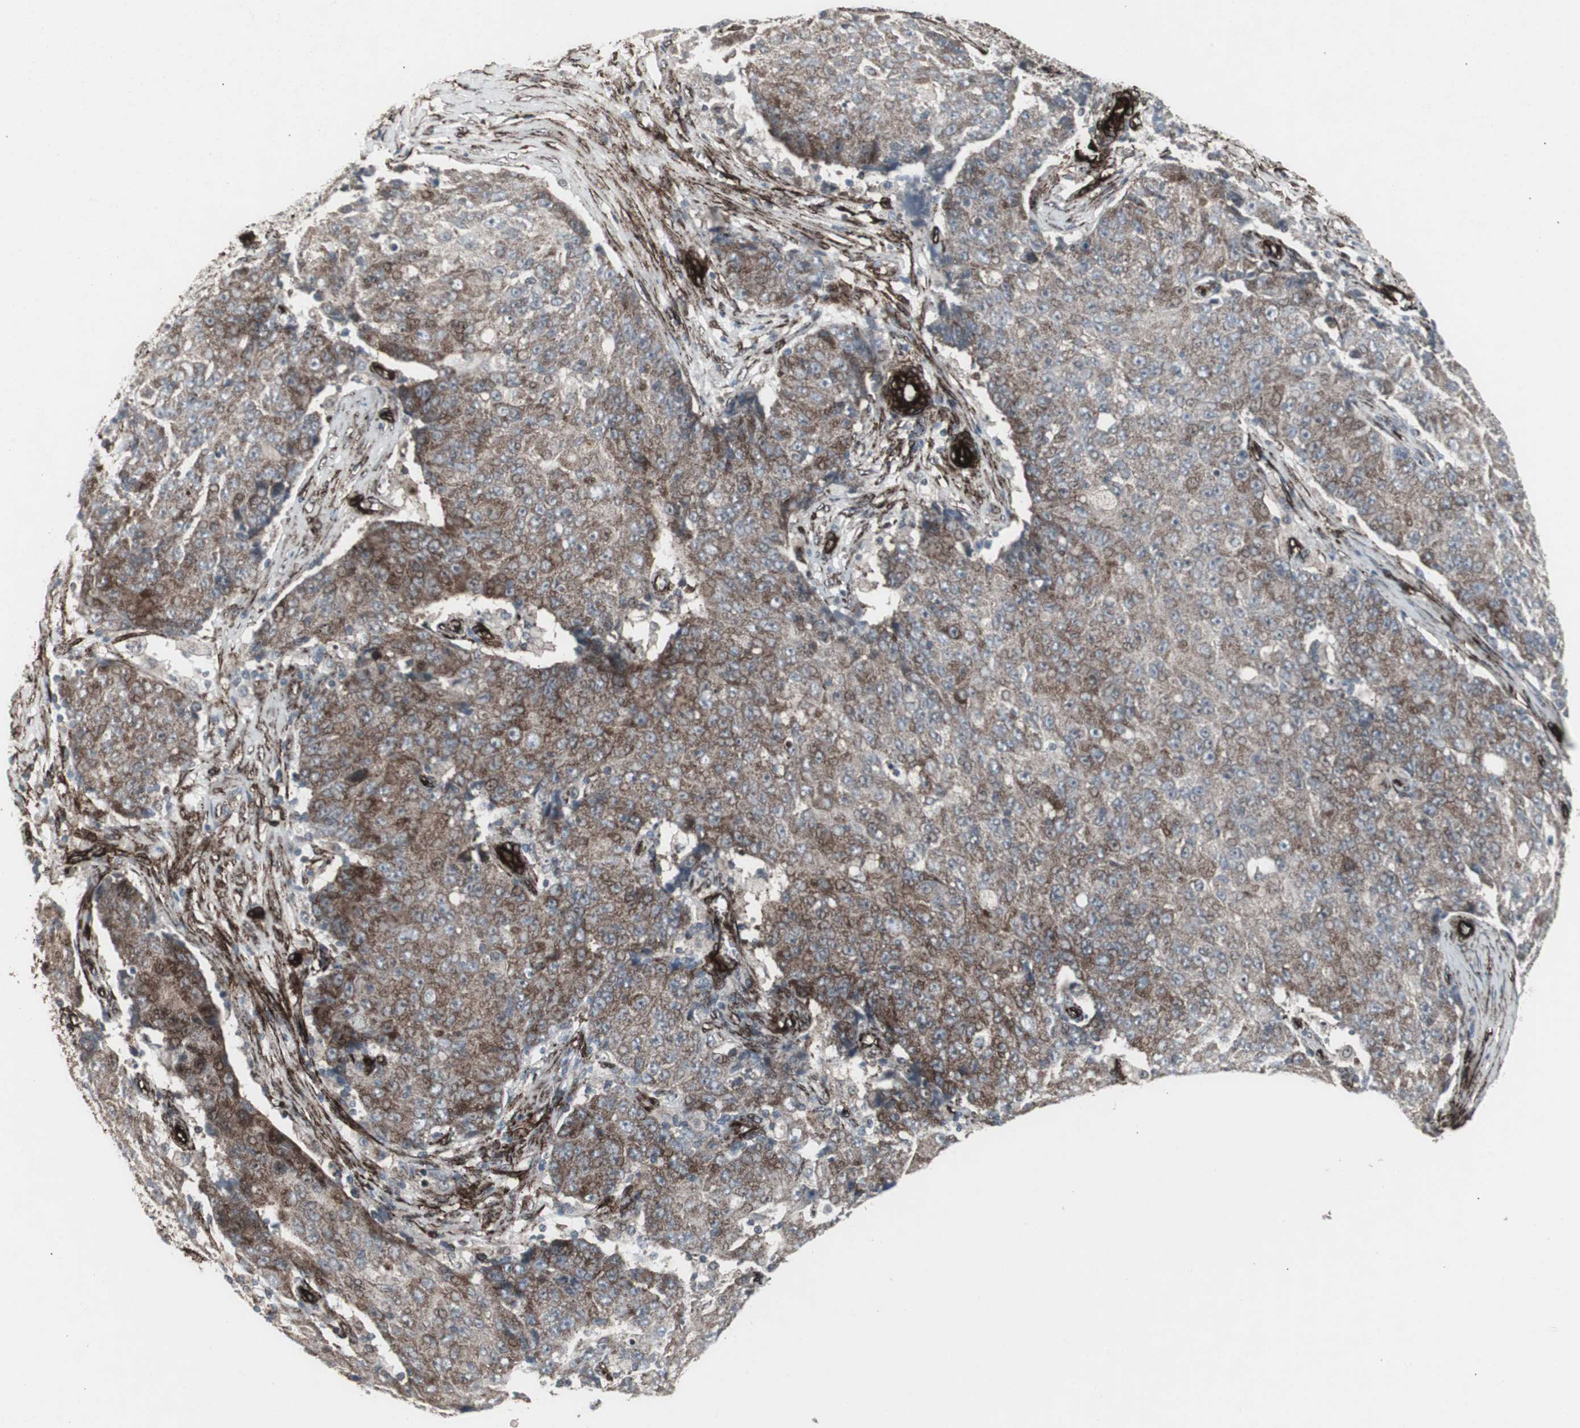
{"staining": {"intensity": "weak", "quantity": ">75%", "location": "cytoplasmic/membranous"}, "tissue": "ovarian cancer", "cell_type": "Tumor cells", "image_type": "cancer", "snomed": [{"axis": "morphology", "description": "Carcinoma, endometroid"}, {"axis": "topography", "description": "Ovary"}], "caption": "Immunohistochemistry (IHC) of human ovarian cancer reveals low levels of weak cytoplasmic/membranous expression in approximately >75% of tumor cells.", "gene": "PDGFA", "patient": {"sex": "female", "age": 42}}